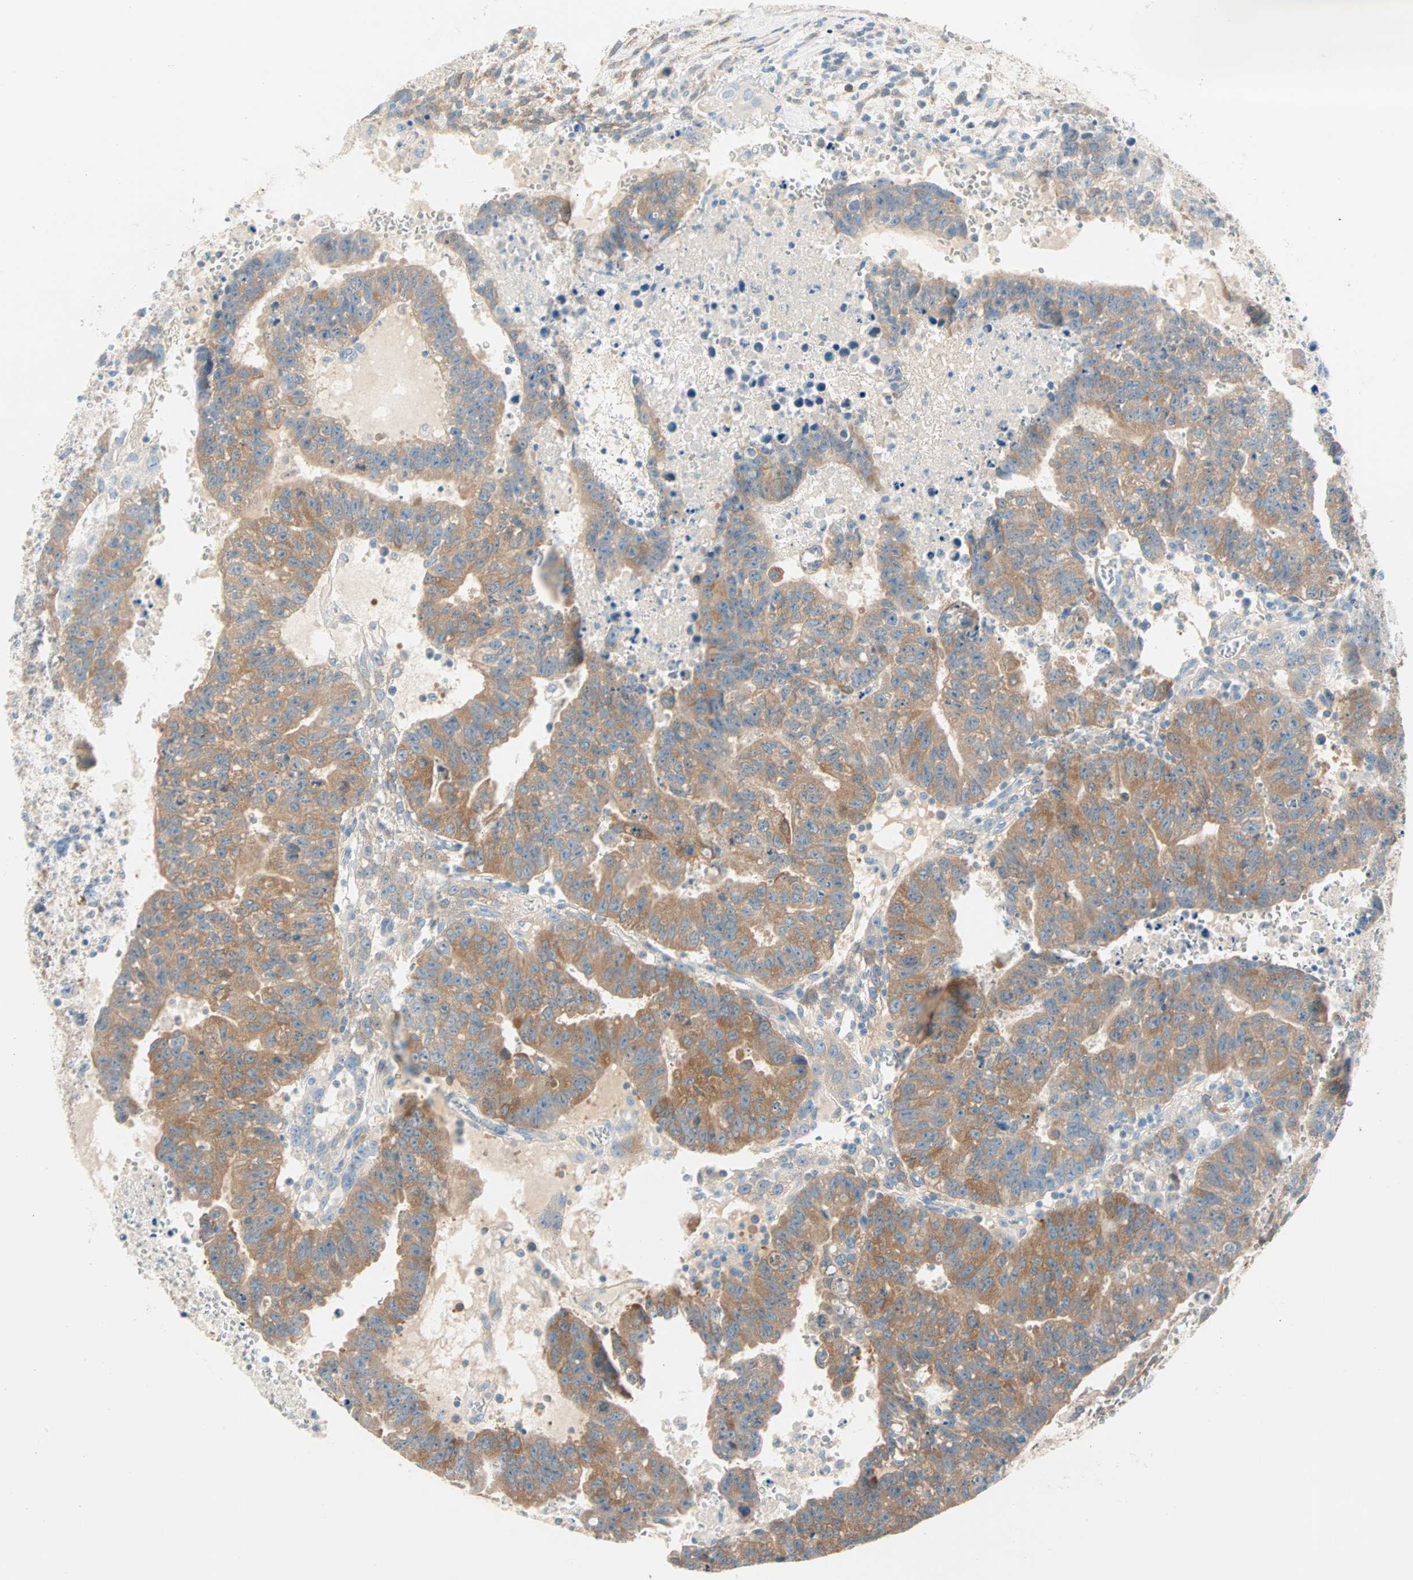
{"staining": {"intensity": "moderate", "quantity": ">75%", "location": "cytoplasmic/membranous"}, "tissue": "testis cancer", "cell_type": "Tumor cells", "image_type": "cancer", "snomed": [{"axis": "morphology", "description": "Seminoma, NOS"}, {"axis": "morphology", "description": "Carcinoma, Embryonal, NOS"}, {"axis": "topography", "description": "Testis"}], "caption": "Testis cancer tissue demonstrates moderate cytoplasmic/membranous positivity in approximately >75% of tumor cells, visualized by immunohistochemistry.", "gene": "ATF6", "patient": {"sex": "male", "age": 52}}